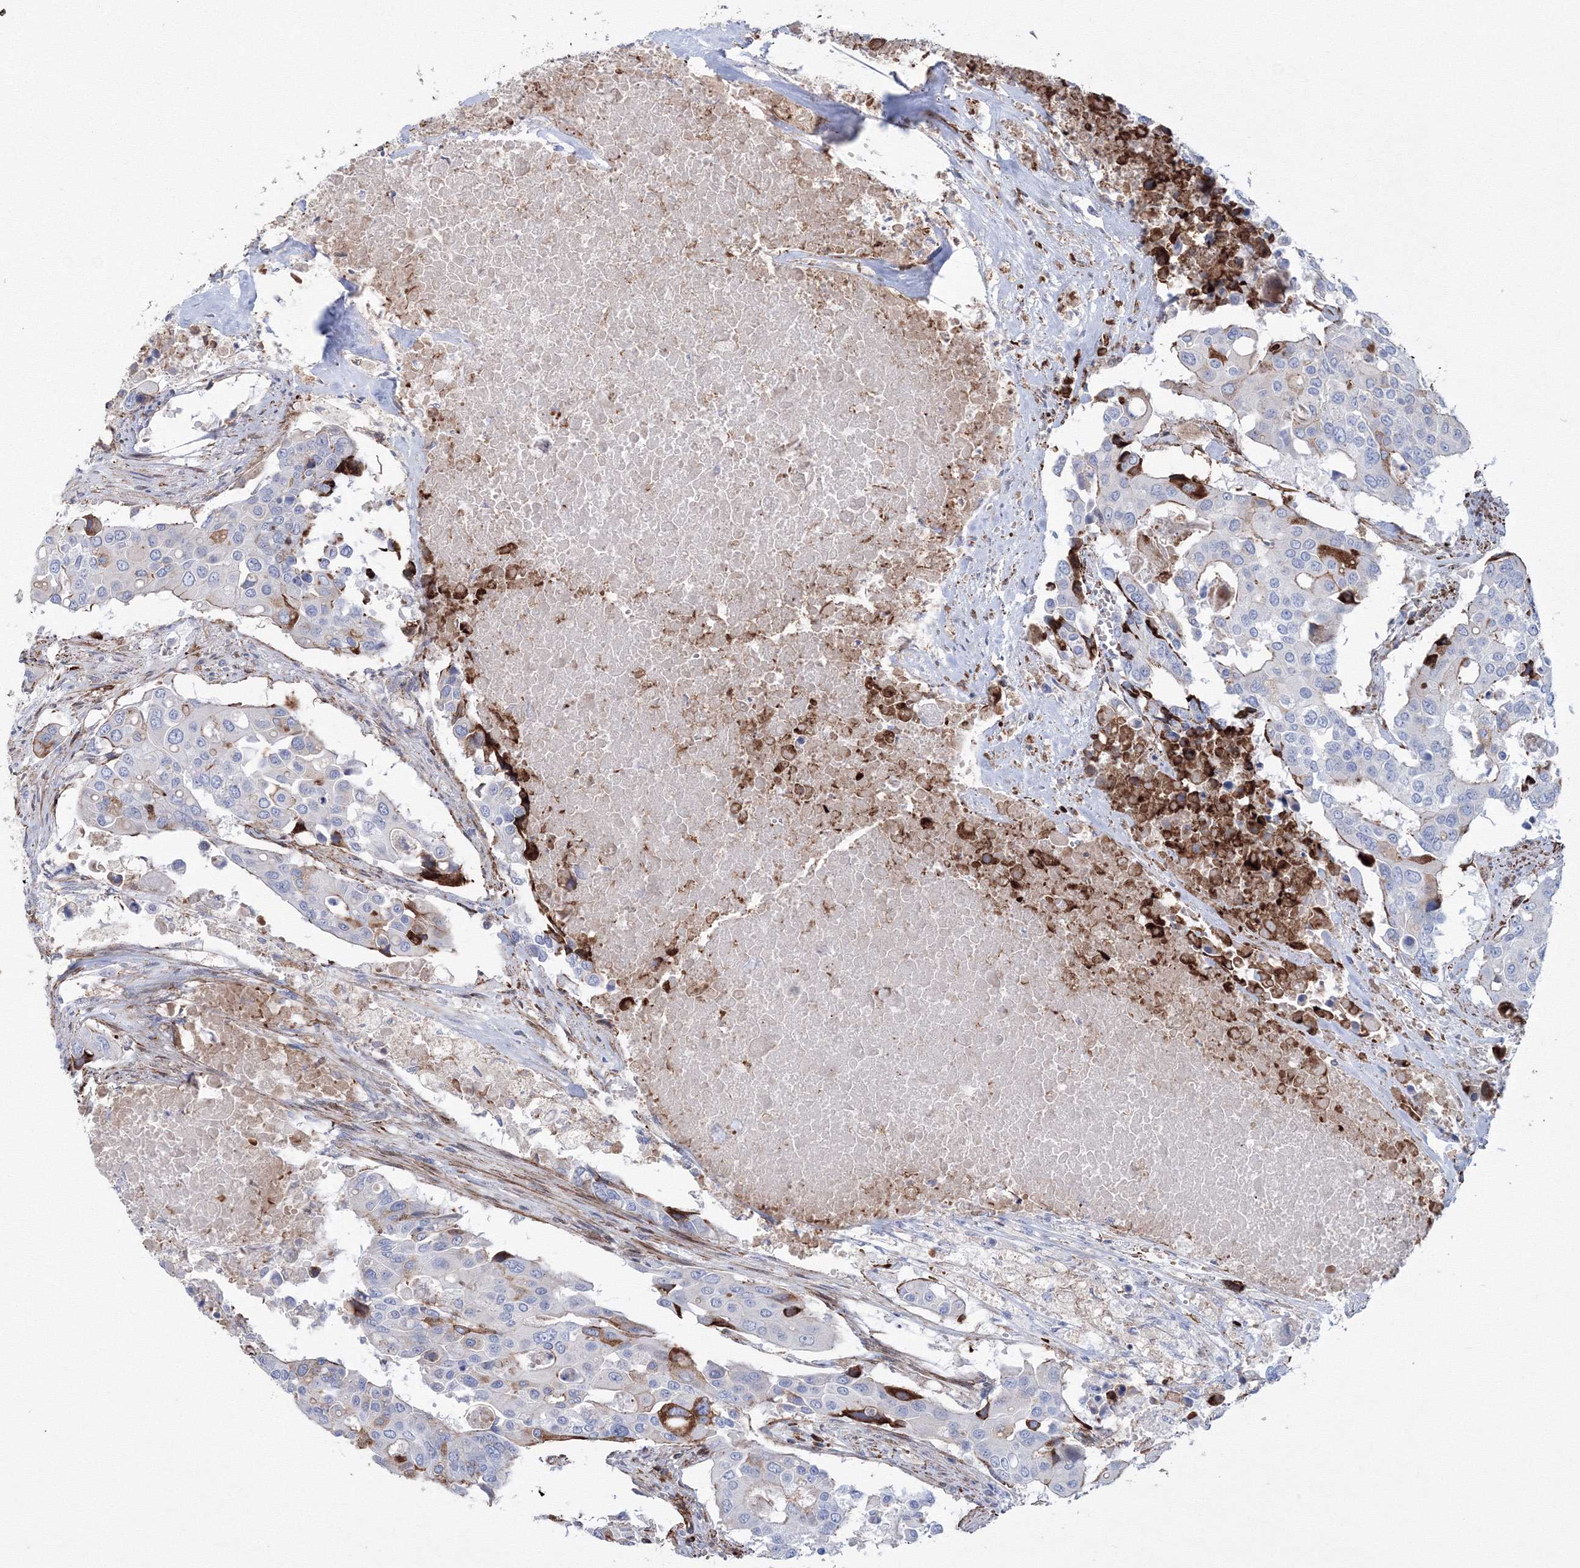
{"staining": {"intensity": "moderate", "quantity": "<25%", "location": "cytoplasmic/membranous"}, "tissue": "colorectal cancer", "cell_type": "Tumor cells", "image_type": "cancer", "snomed": [{"axis": "morphology", "description": "Adenocarcinoma, NOS"}, {"axis": "topography", "description": "Colon"}], "caption": "Human colorectal adenocarcinoma stained with a brown dye shows moderate cytoplasmic/membranous positive staining in approximately <25% of tumor cells.", "gene": "GPR82", "patient": {"sex": "male", "age": 77}}